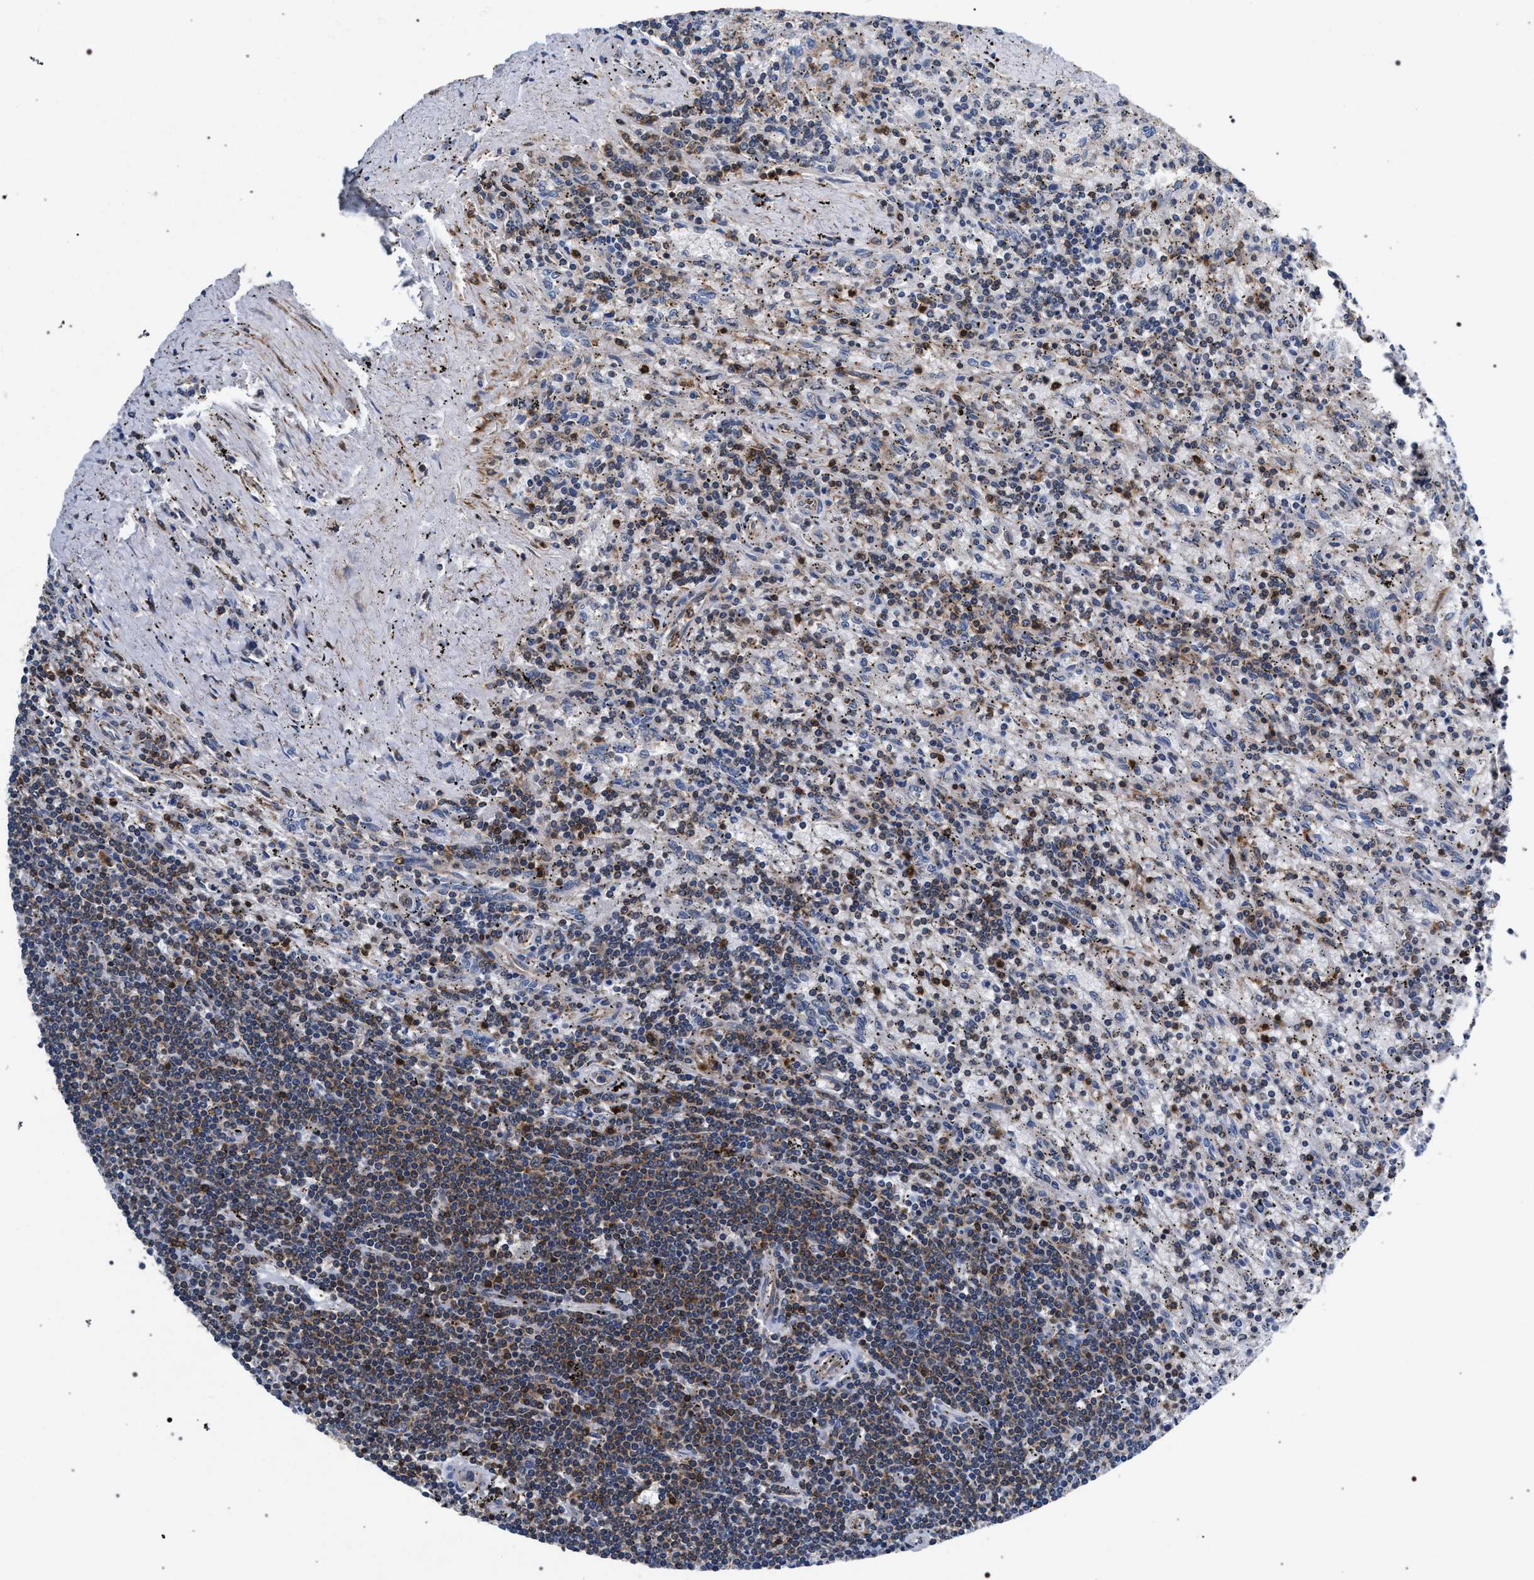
{"staining": {"intensity": "weak", "quantity": "25%-75%", "location": "cytoplasmic/membranous"}, "tissue": "lymphoma", "cell_type": "Tumor cells", "image_type": "cancer", "snomed": [{"axis": "morphology", "description": "Malignant lymphoma, non-Hodgkin's type, Low grade"}, {"axis": "topography", "description": "Spleen"}], "caption": "Lymphoma tissue displays weak cytoplasmic/membranous staining in approximately 25%-75% of tumor cells, visualized by immunohistochemistry.", "gene": "LASP1", "patient": {"sex": "male", "age": 76}}